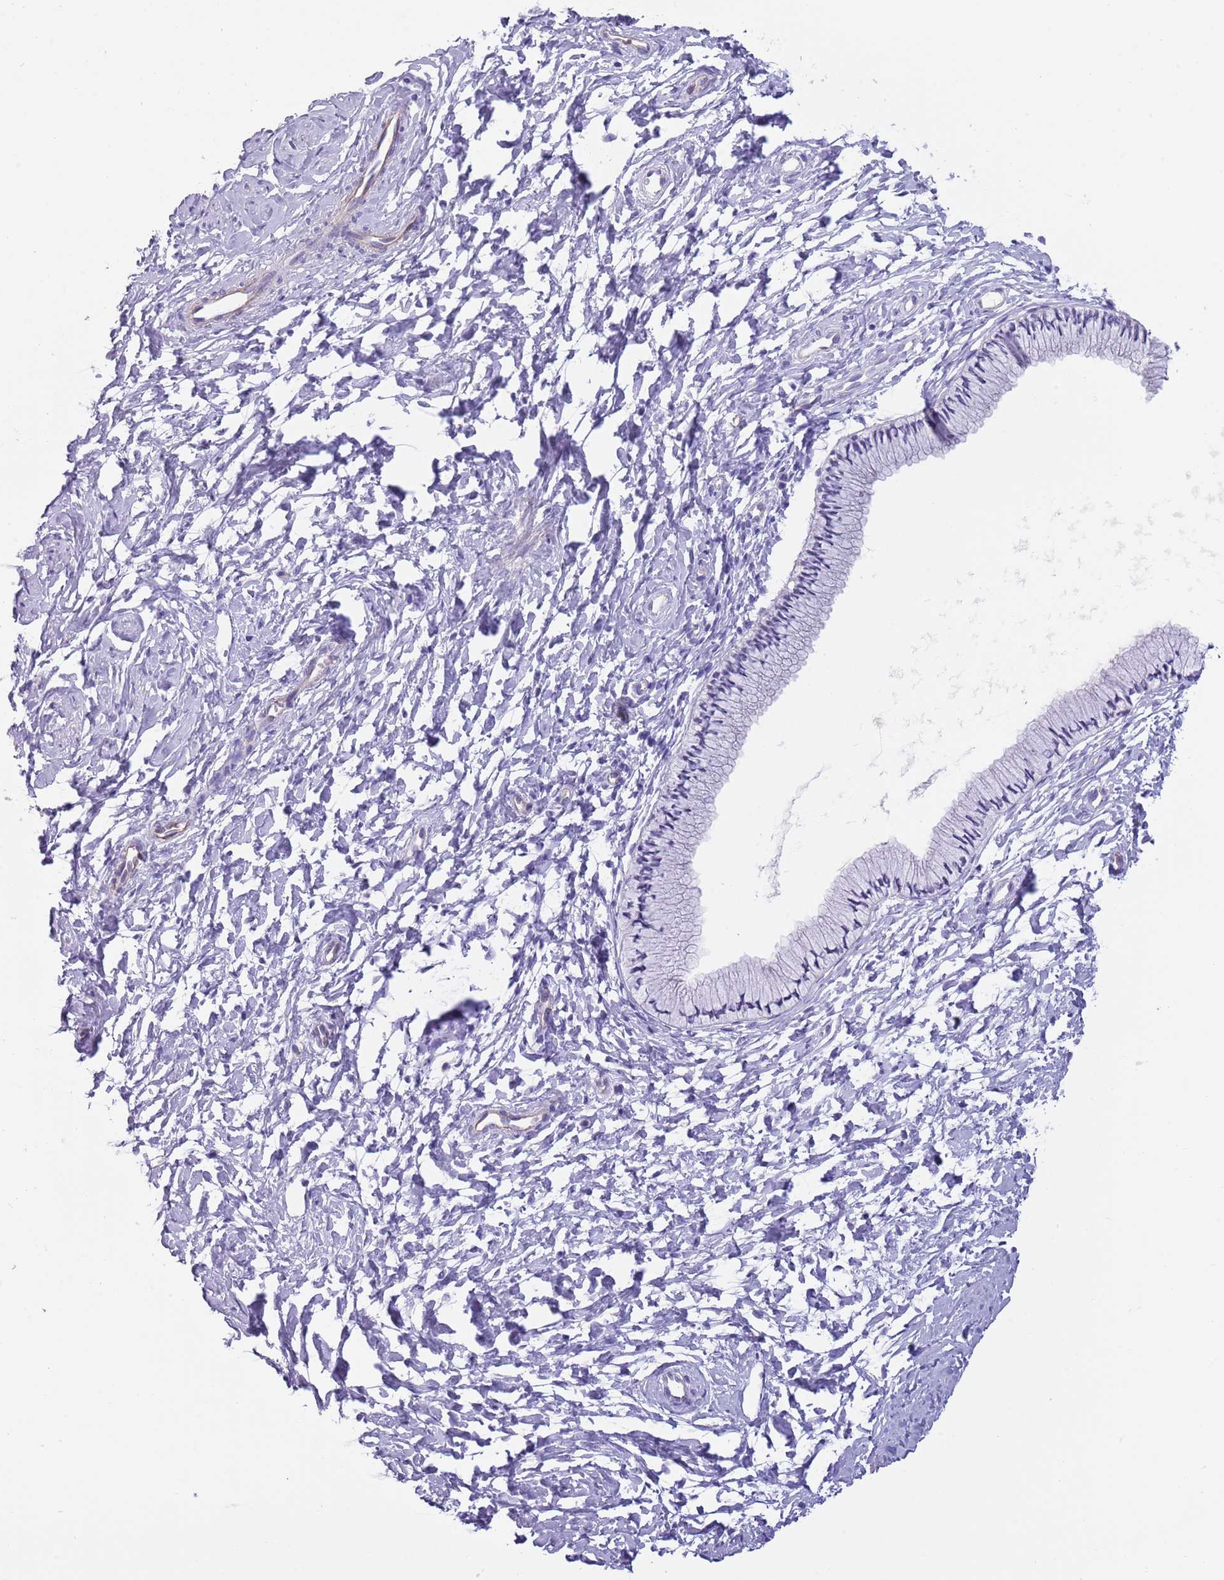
{"staining": {"intensity": "negative", "quantity": "none", "location": "none"}, "tissue": "cervix", "cell_type": "Glandular cells", "image_type": "normal", "snomed": [{"axis": "morphology", "description": "Normal tissue, NOS"}, {"axis": "topography", "description": "Cervix"}], "caption": "Human cervix stained for a protein using IHC demonstrates no positivity in glandular cells.", "gene": "TSGA13", "patient": {"sex": "female", "age": 33}}